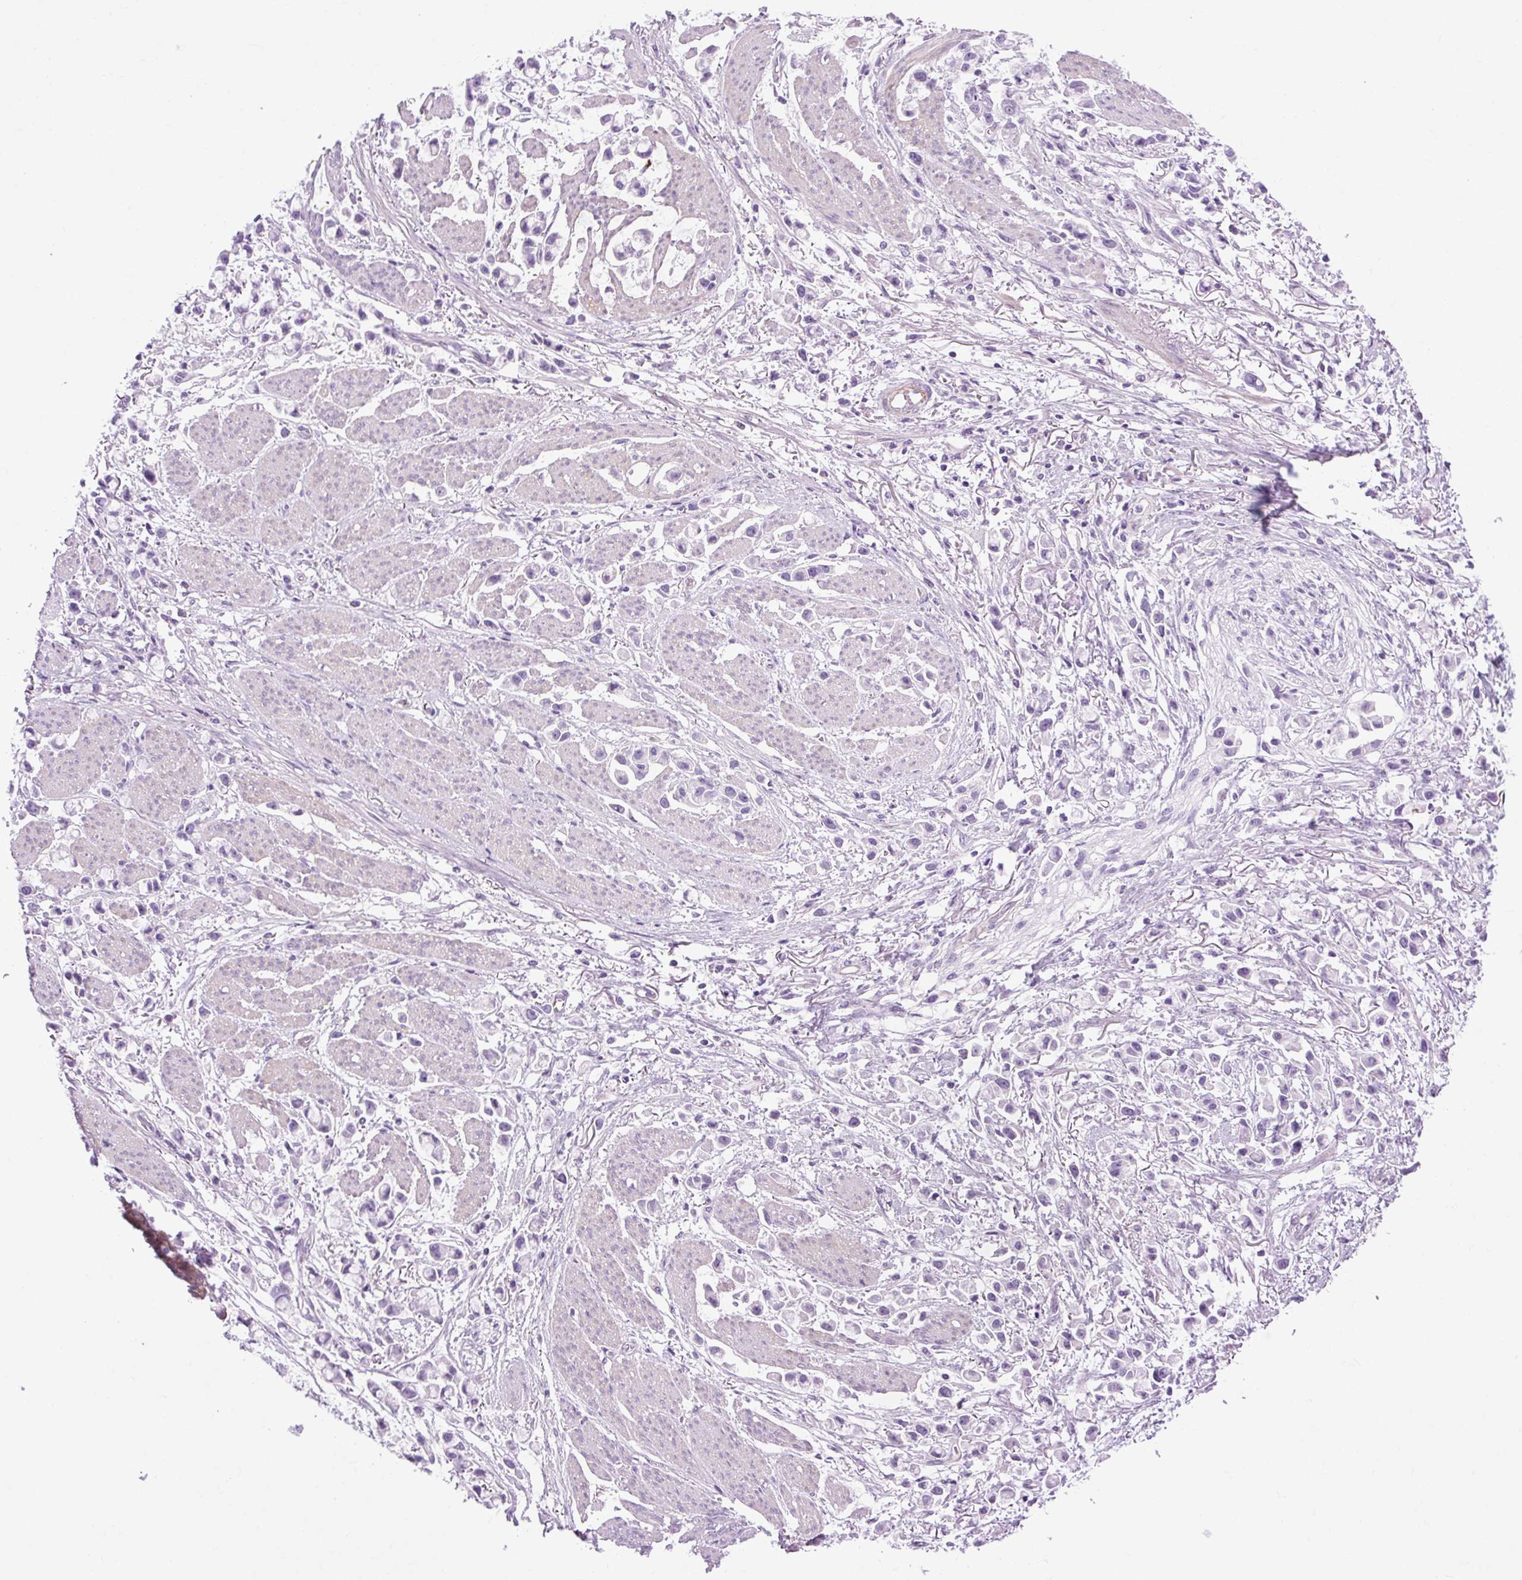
{"staining": {"intensity": "negative", "quantity": "none", "location": "none"}, "tissue": "stomach cancer", "cell_type": "Tumor cells", "image_type": "cancer", "snomed": [{"axis": "morphology", "description": "Adenocarcinoma, NOS"}, {"axis": "topography", "description": "Stomach"}], "caption": "DAB (3,3'-diaminobenzidine) immunohistochemical staining of stomach adenocarcinoma displays no significant staining in tumor cells.", "gene": "OOEP", "patient": {"sex": "female", "age": 81}}